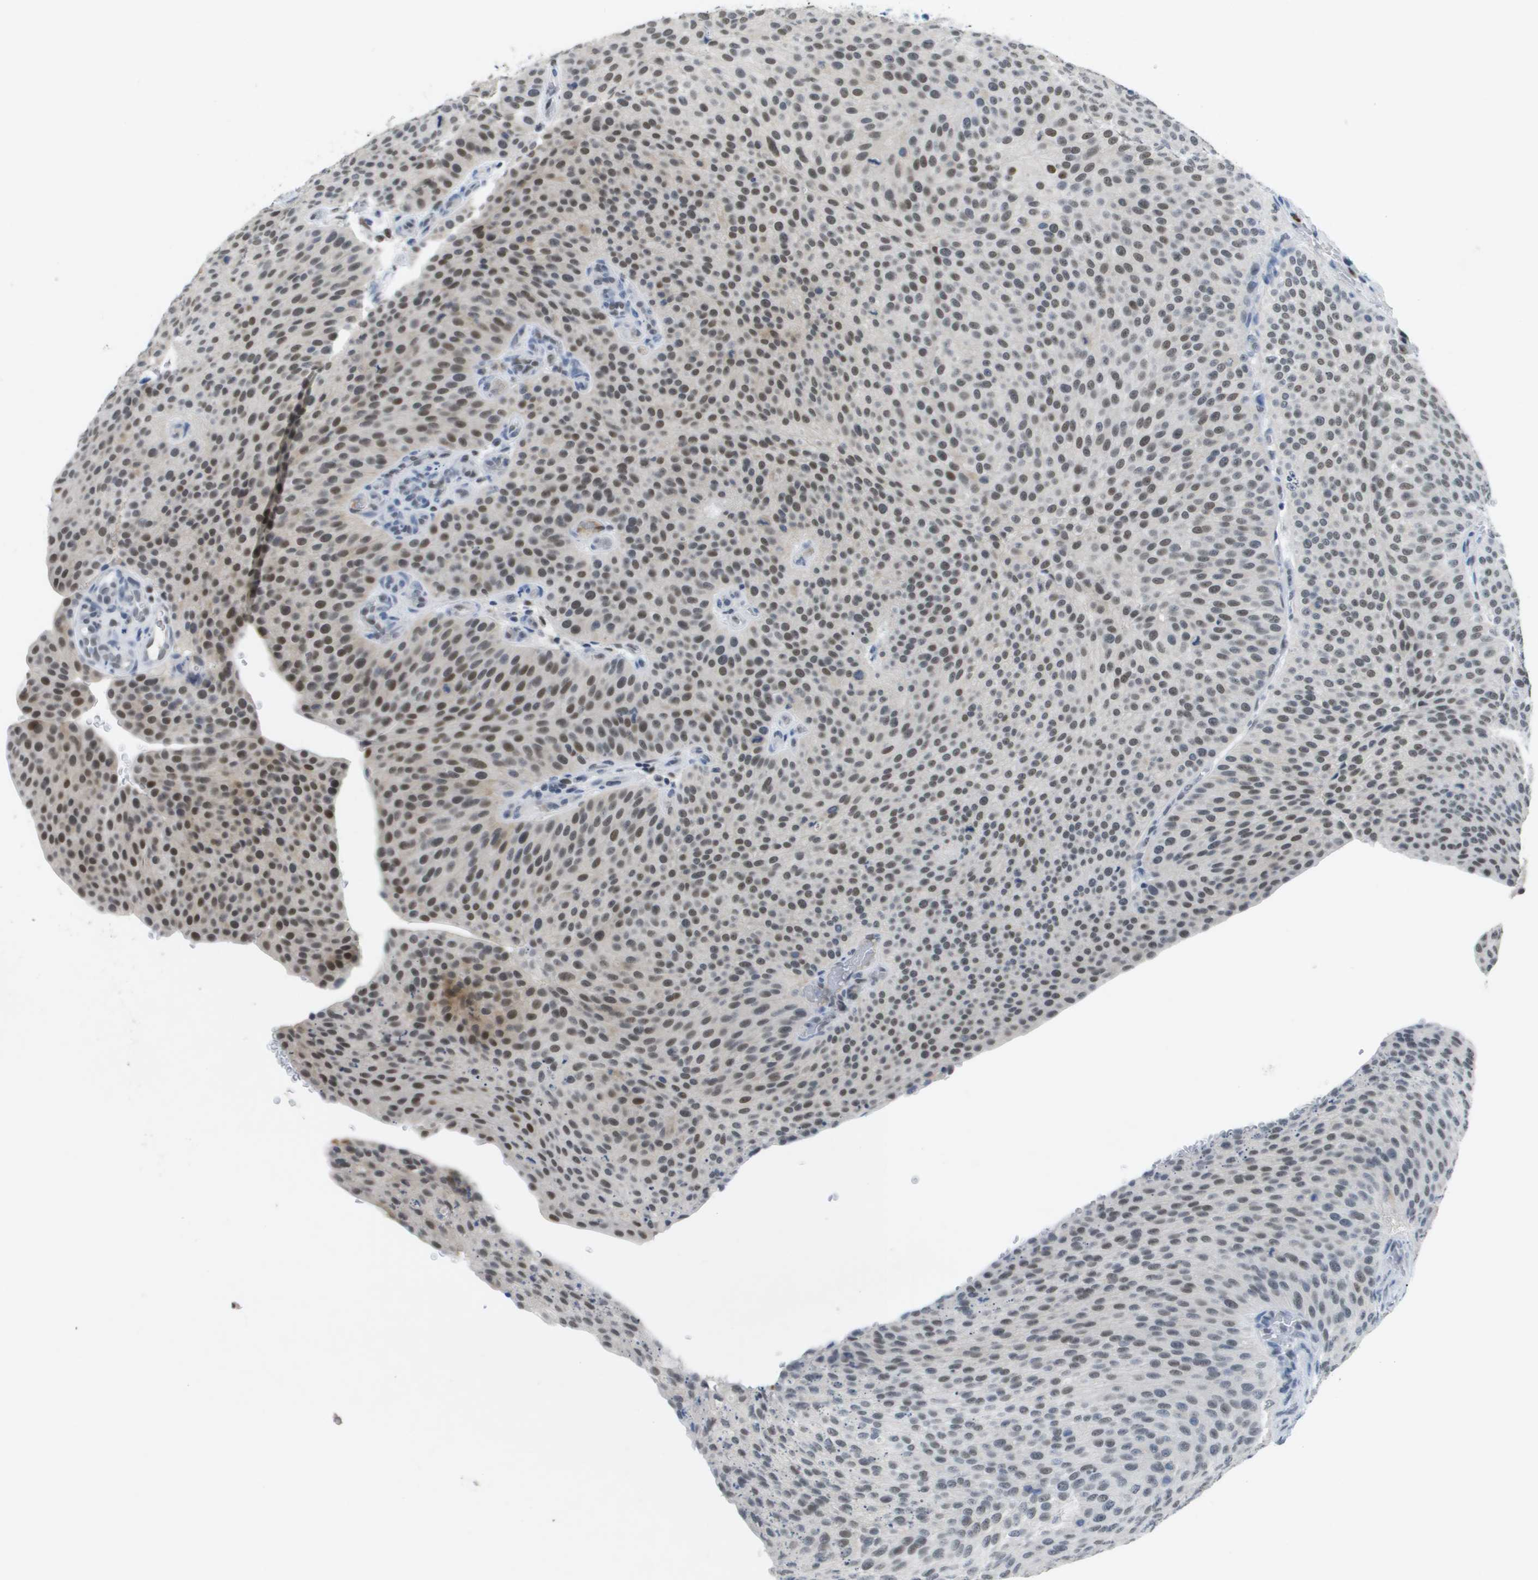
{"staining": {"intensity": "moderate", "quantity": "25%-75%", "location": "nuclear"}, "tissue": "urothelial cancer", "cell_type": "Tumor cells", "image_type": "cancer", "snomed": [{"axis": "morphology", "description": "Urothelial carcinoma, Low grade"}, {"axis": "topography", "description": "Smooth muscle"}, {"axis": "topography", "description": "Urinary bladder"}], "caption": "Urothelial cancer stained with immunohistochemistry demonstrates moderate nuclear staining in about 25%-75% of tumor cells.", "gene": "TP53RK", "patient": {"sex": "male", "age": 60}}